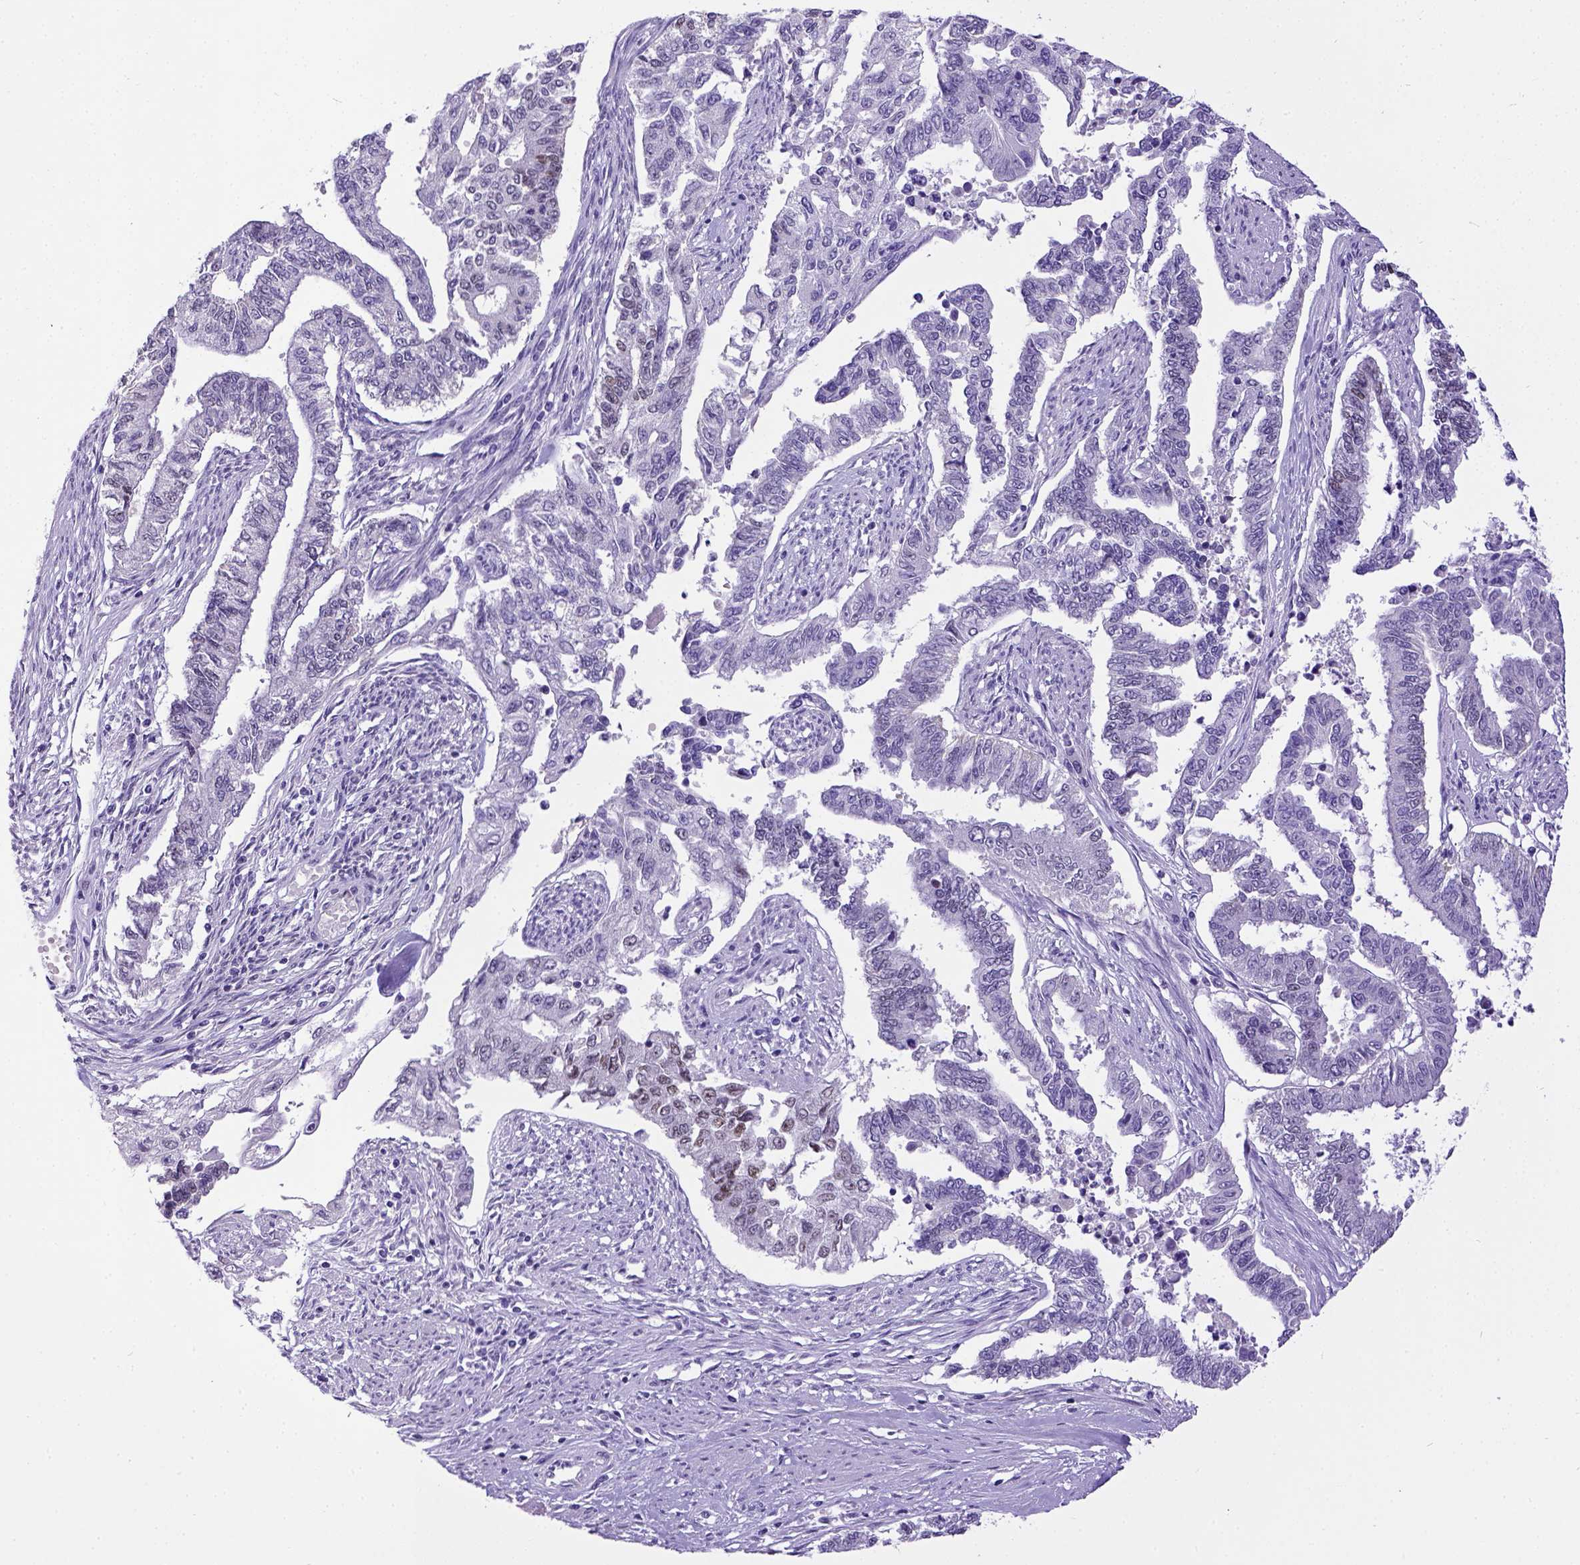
{"staining": {"intensity": "weak", "quantity": "<25%", "location": "nuclear"}, "tissue": "endometrial cancer", "cell_type": "Tumor cells", "image_type": "cancer", "snomed": [{"axis": "morphology", "description": "Adenocarcinoma, NOS"}, {"axis": "topography", "description": "Uterus"}], "caption": "Human endometrial cancer stained for a protein using immunohistochemistry displays no staining in tumor cells.", "gene": "ESR1", "patient": {"sex": "female", "age": 59}}